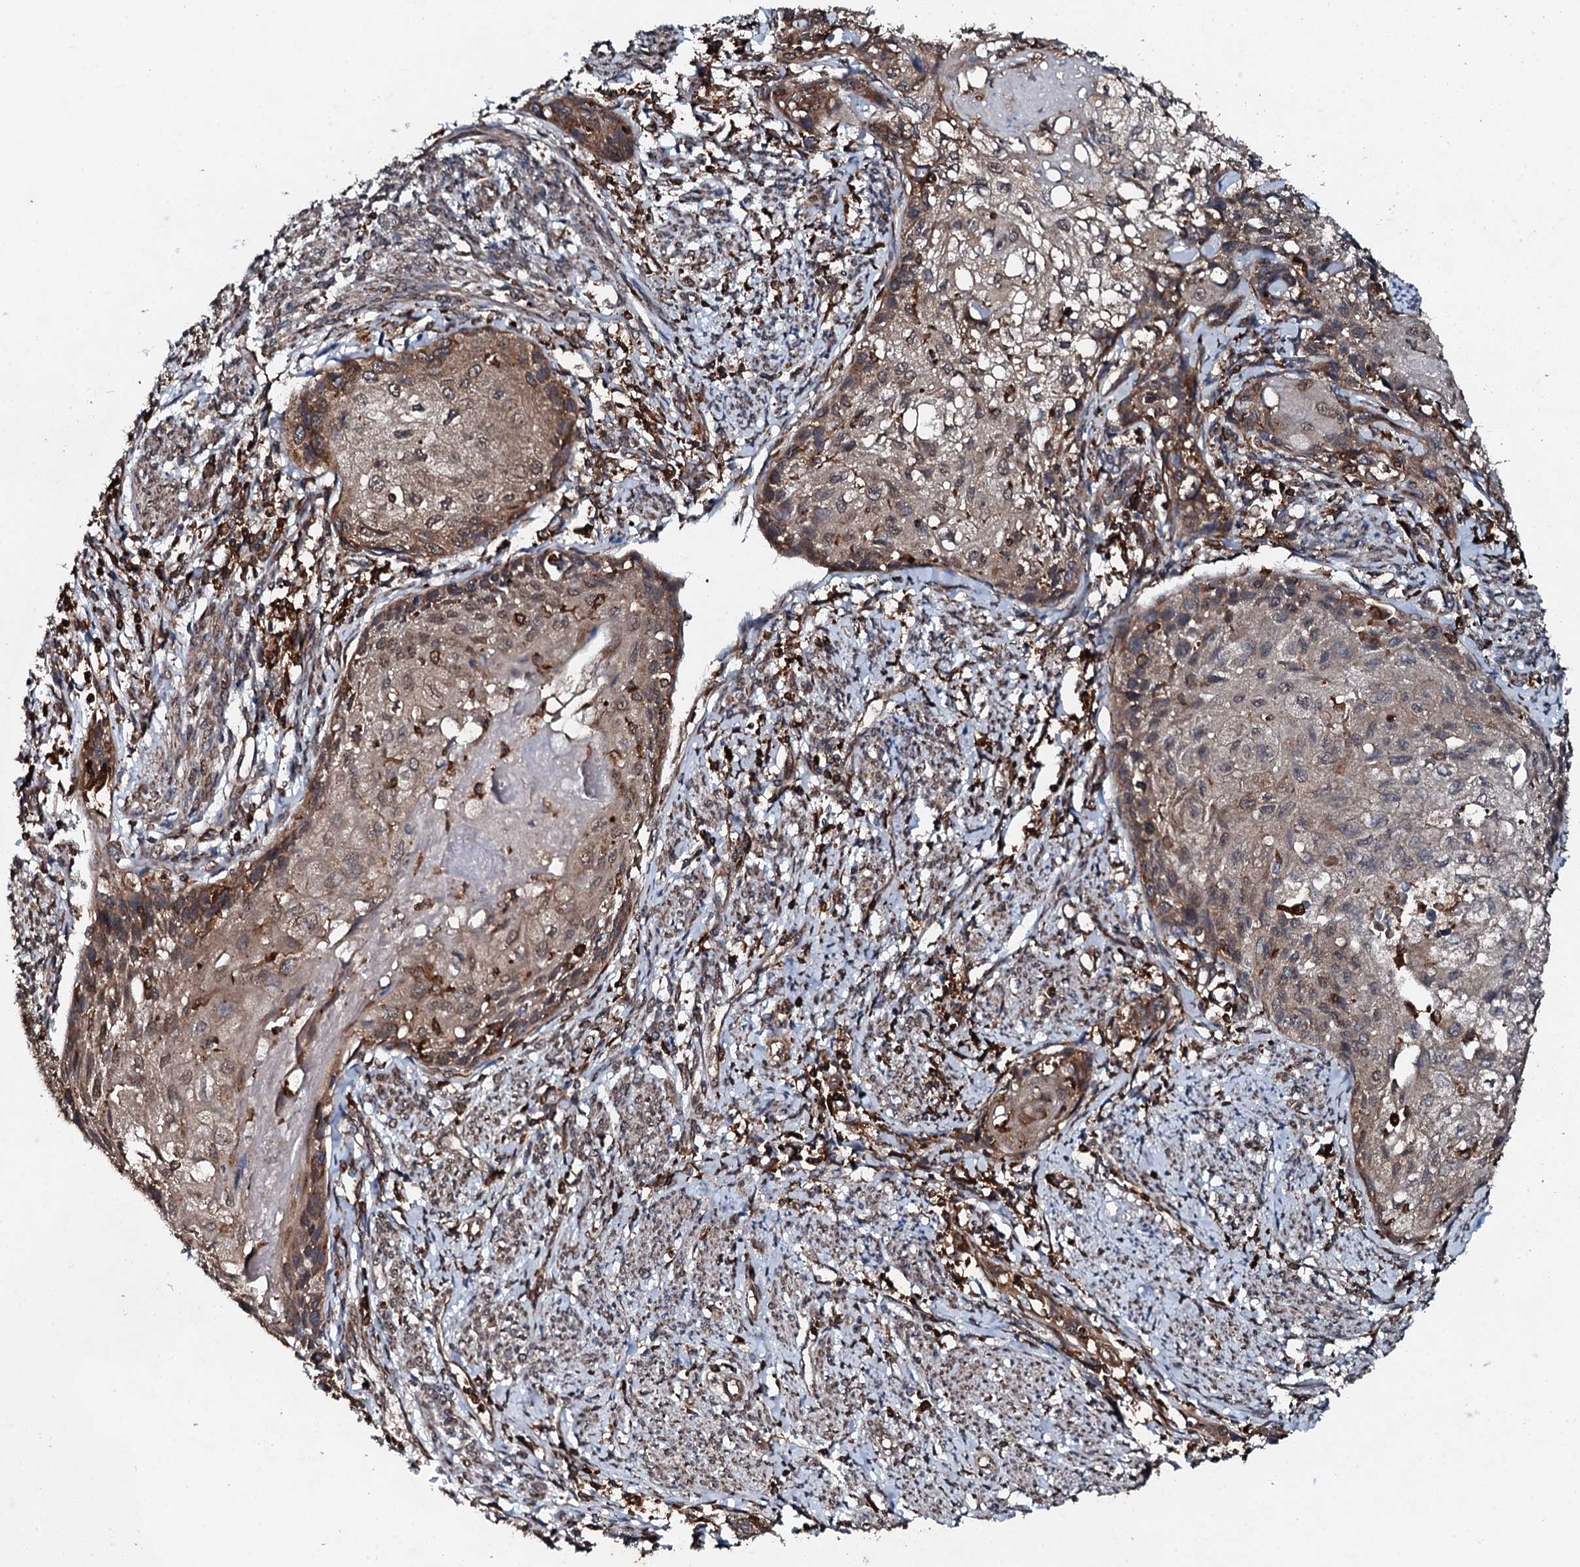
{"staining": {"intensity": "moderate", "quantity": "25%-75%", "location": "cytoplasmic/membranous"}, "tissue": "cervical cancer", "cell_type": "Tumor cells", "image_type": "cancer", "snomed": [{"axis": "morphology", "description": "Squamous cell carcinoma, NOS"}, {"axis": "topography", "description": "Cervix"}], "caption": "An IHC micrograph of neoplastic tissue is shown. Protein staining in brown highlights moderate cytoplasmic/membranous positivity in squamous cell carcinoma (cervical) within tumor cells.", "gene": "EDC4", "patient": {"sex": "female", "age": 67}}